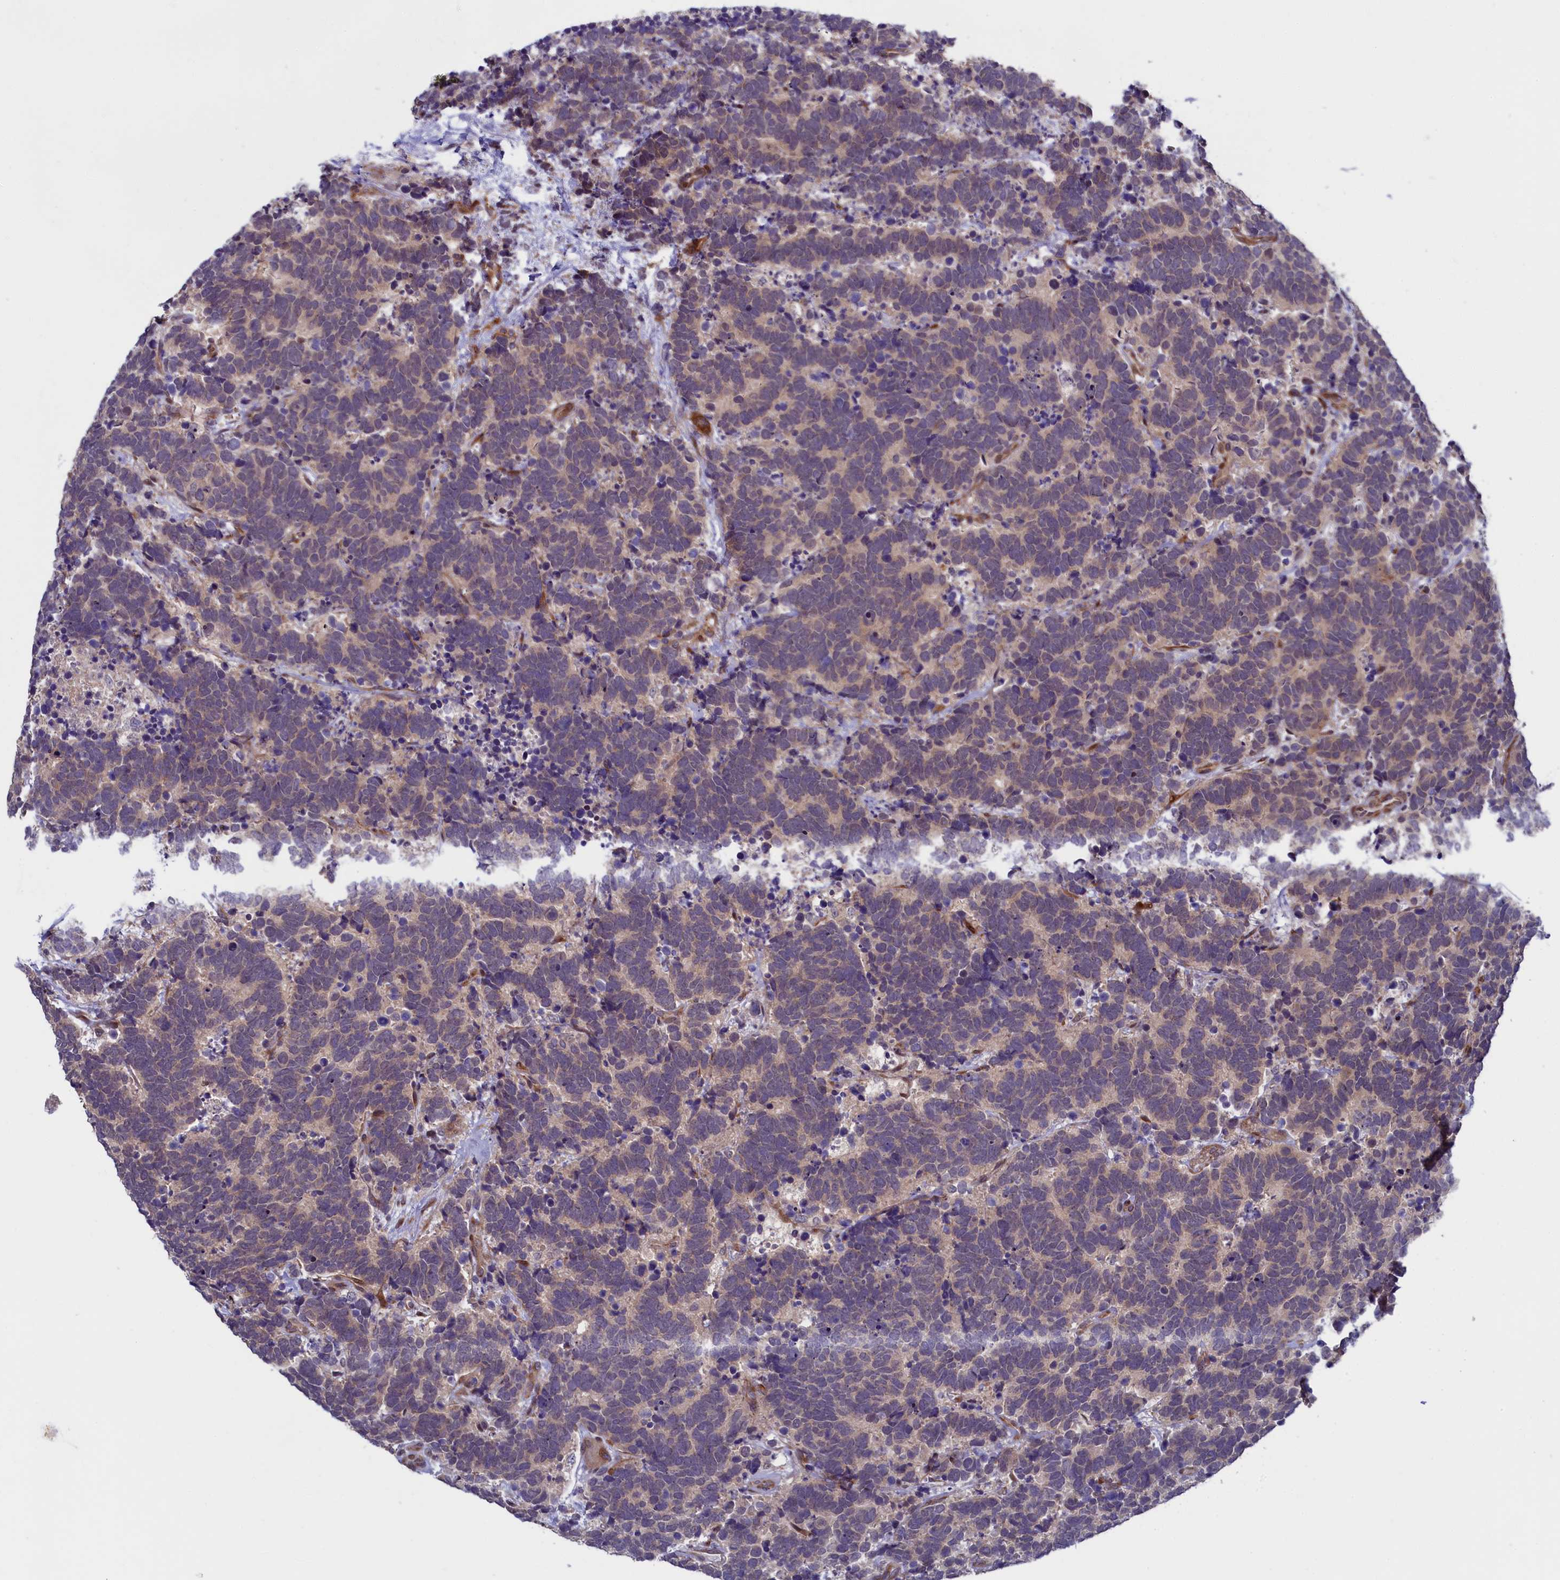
{"staining": {"intensity": "weak", "quantity": "25%-75%", "location": "cytoplasmic/membranous"}, "tissue": "carcinoid", "cell_type": "Tumor cells", "image_type": "cancer", "snomed": [{"axis": "morphology", "description": "Carcinoma, NOS"}, {"axis": "morphology", "description": "Carcinoid, malignant, NOS"}, {"axis": "topography", "description": "Urinary bladder"}], "caption": "This micrograph shows immunohistochemistry (IHC) staining of human carcinoid (malignant), with low weak cytoplasmic/membranous expression in about 25%-75% of tumor cells.", "gene": "PIK3C3", "patient": {"sex": "male", "age": 57}}